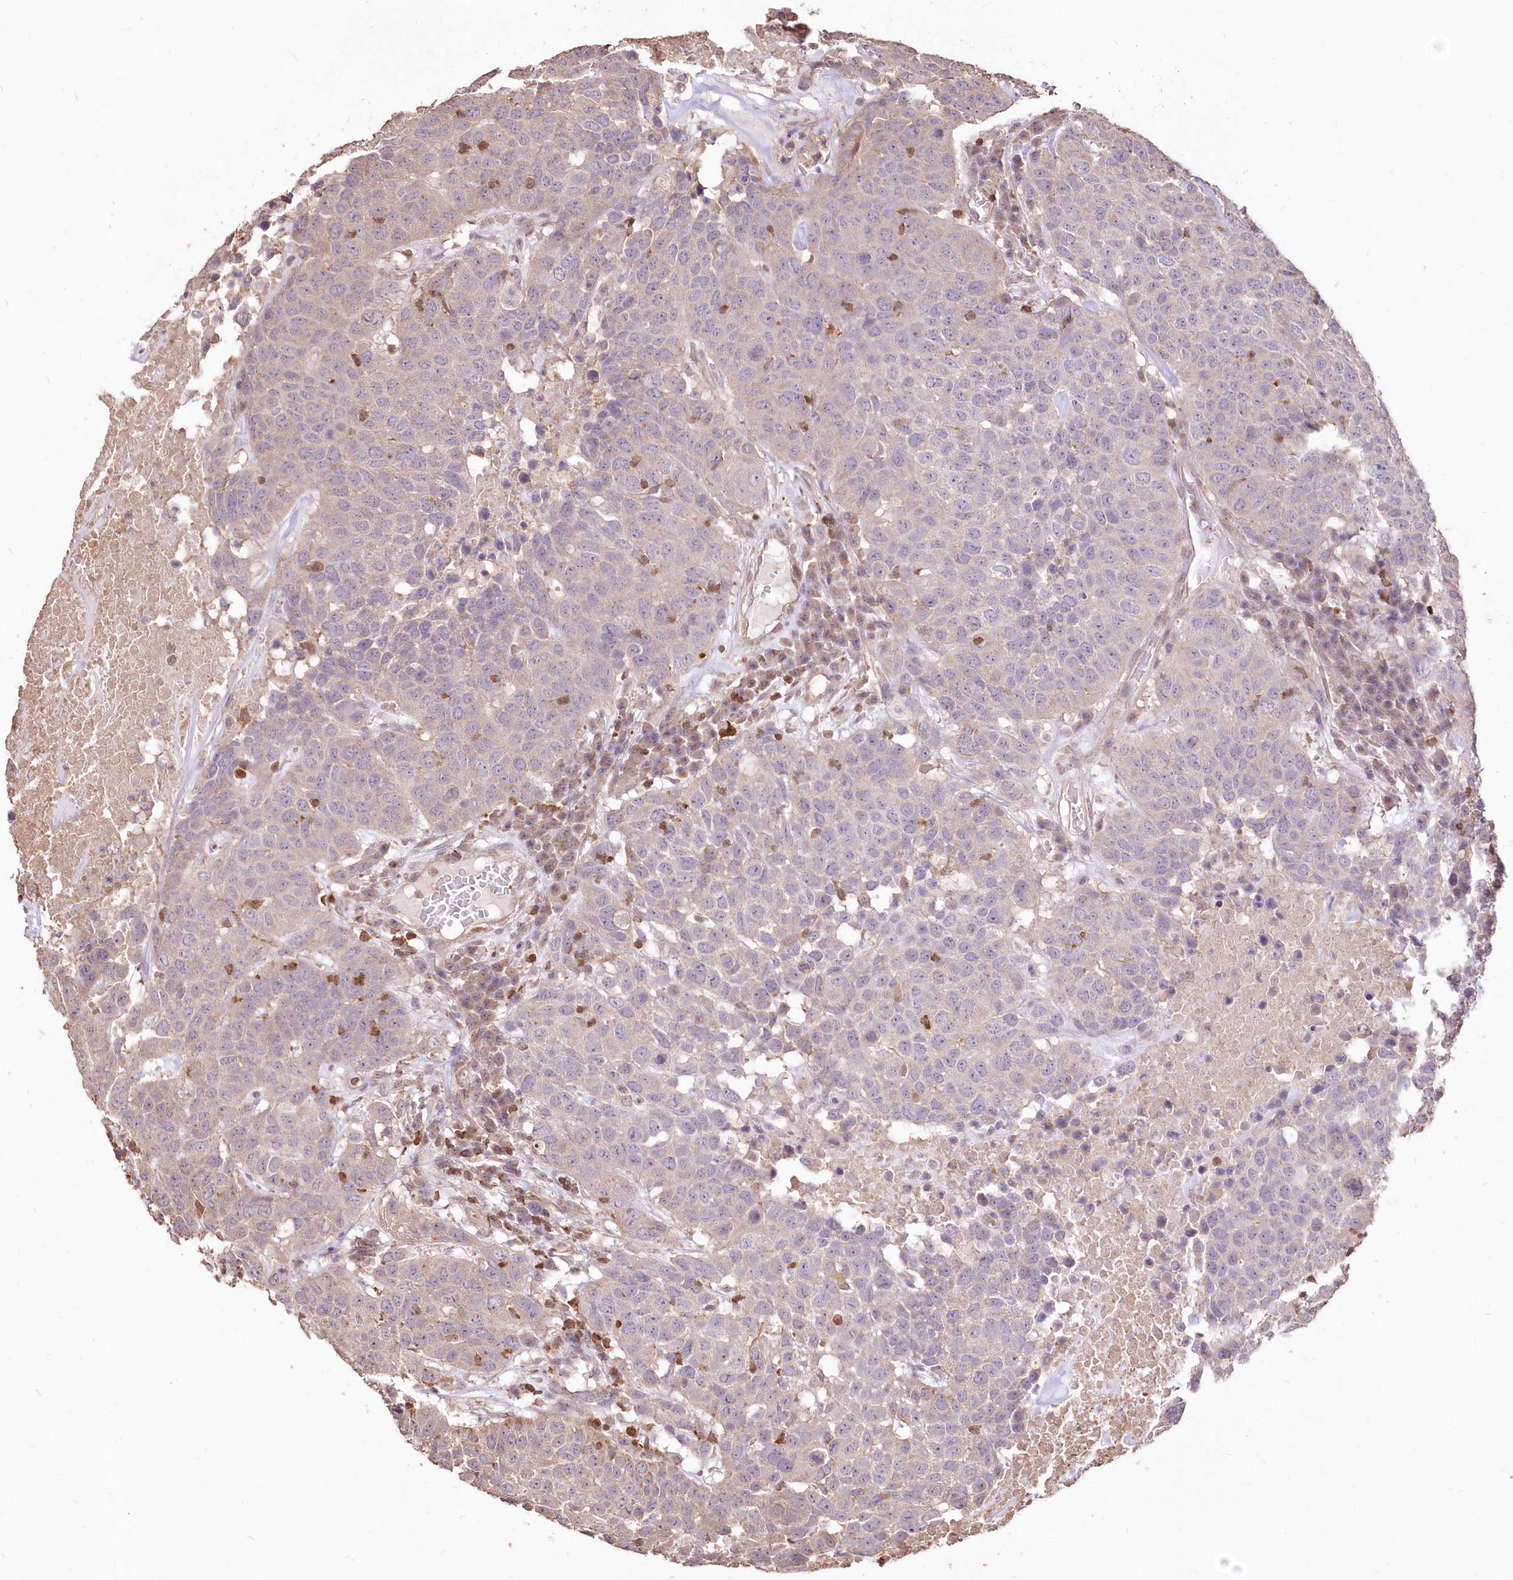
{"staining": {"intensity": "weak", "quantity": "<25%", "location": "cytoplasmic/membranous"}, "tissue": "head and neck cancer", "cell_type": "Tumor cells", "image_type": "cancer", "snomed": [{"axis": "morphology", "description": "Squamous cell carcinoma, NOS"}, {"axis": "topography", "description": "Head-Neck"}], "caption": "Head and neck cancer was stained to show a protein in brown. There is no significant staining in tumor cells.", "gene": "STK17B", "patient": {"sex": "male", "age": 66}}